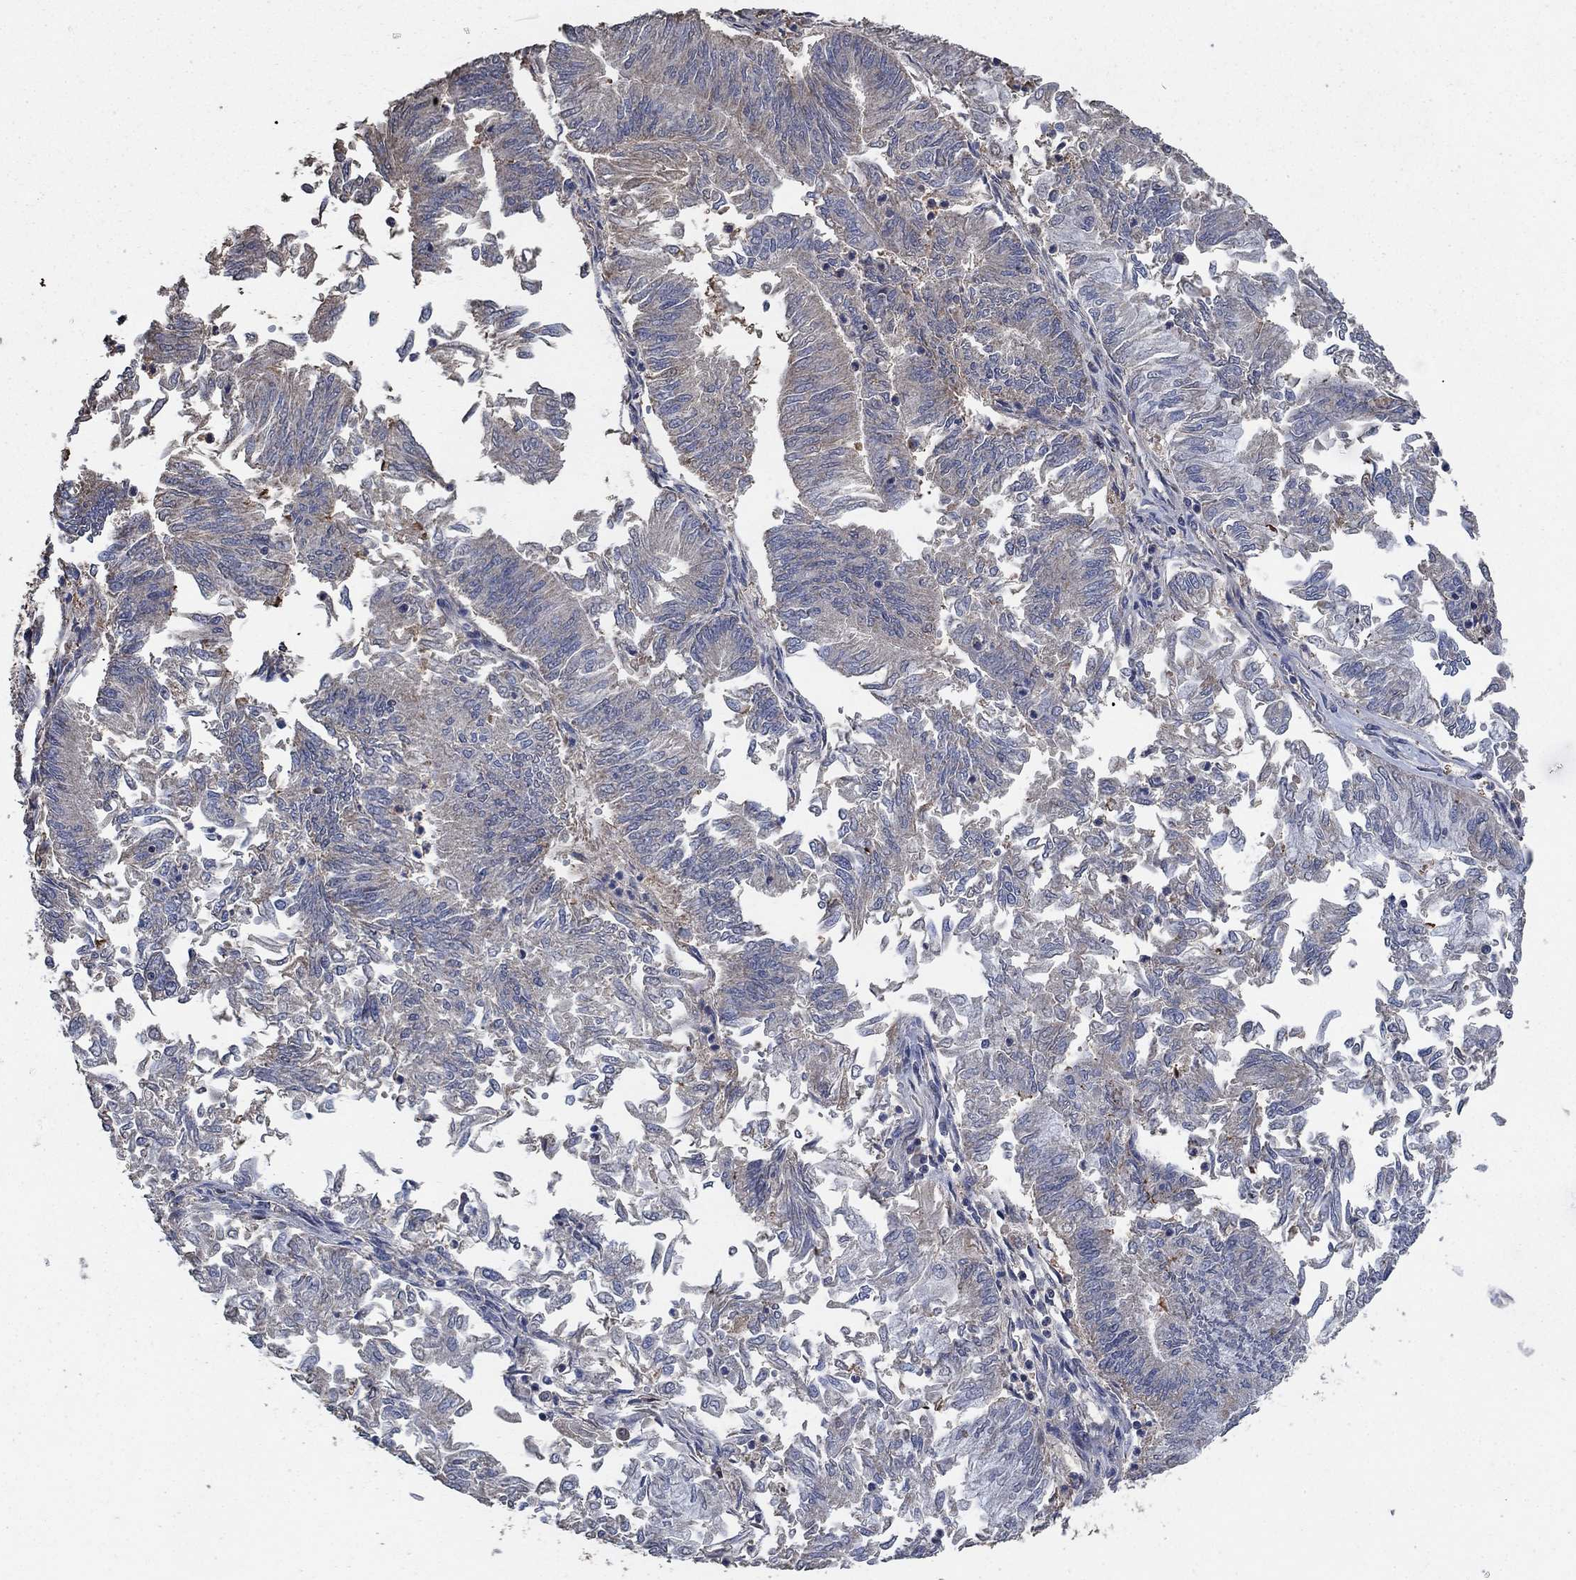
{"staining": {"intensity": "negative", "quantity": "none", "location": "none"}, "tissue": "endometrial cancer", "cell_type": "Tumor cells", "image_type": "cancer", "snomed": [{"axis": "morphology", "description": "Adenocarcinoma, NOS"}, {"axis": "topography", "description": "Endometrium"}], "caption": "Endometrial adenocarcinoma was stained to show a protein in brown. There is no significant positivity in tumor cells. Nuclei are stained in blue.", "gene": "MRPS24", "patient": {"sex": "female", "age": 59}}